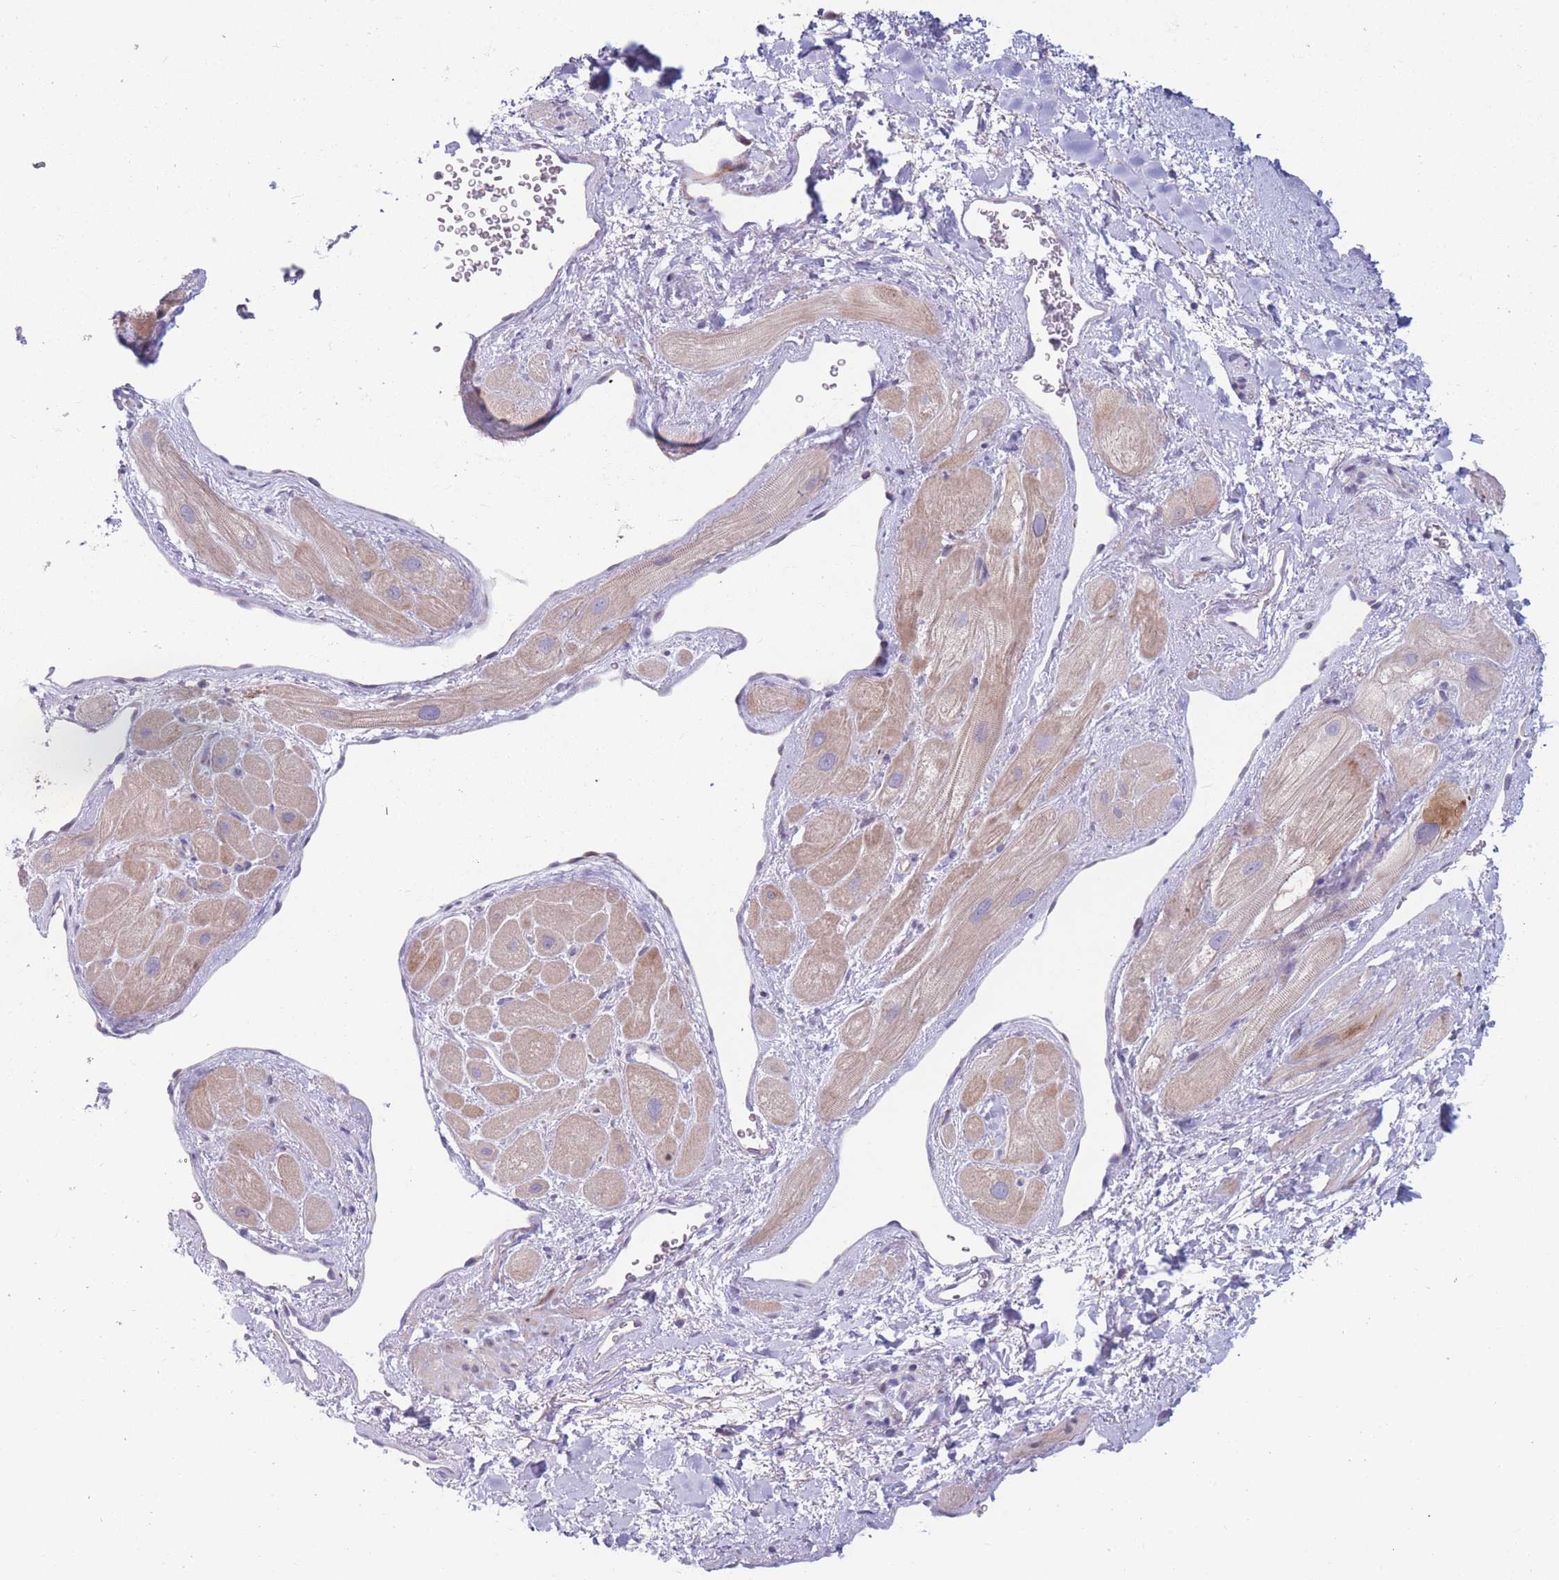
{"staining": {"intensity": "weak", "quantity": "25%-75%", "location": "cytoplasmic/membranous"}, "tissue": "heart muscle", "cell_type": "Cardiomyocytes", "image_type": "normal", "snomed": [{"axis": "morphology", "description": "Normal tissue, NOS"}, {"axis": "topography", "description": "Heart"}], "caption": "Heart muscle stained with immunohistochemistry exhibits weak cytoplasmic/membranous positivity in about 25%-75% of cardiomyocytes.", "gene": "PDE4A", "patient": {"sex": "male", "age": 49}}